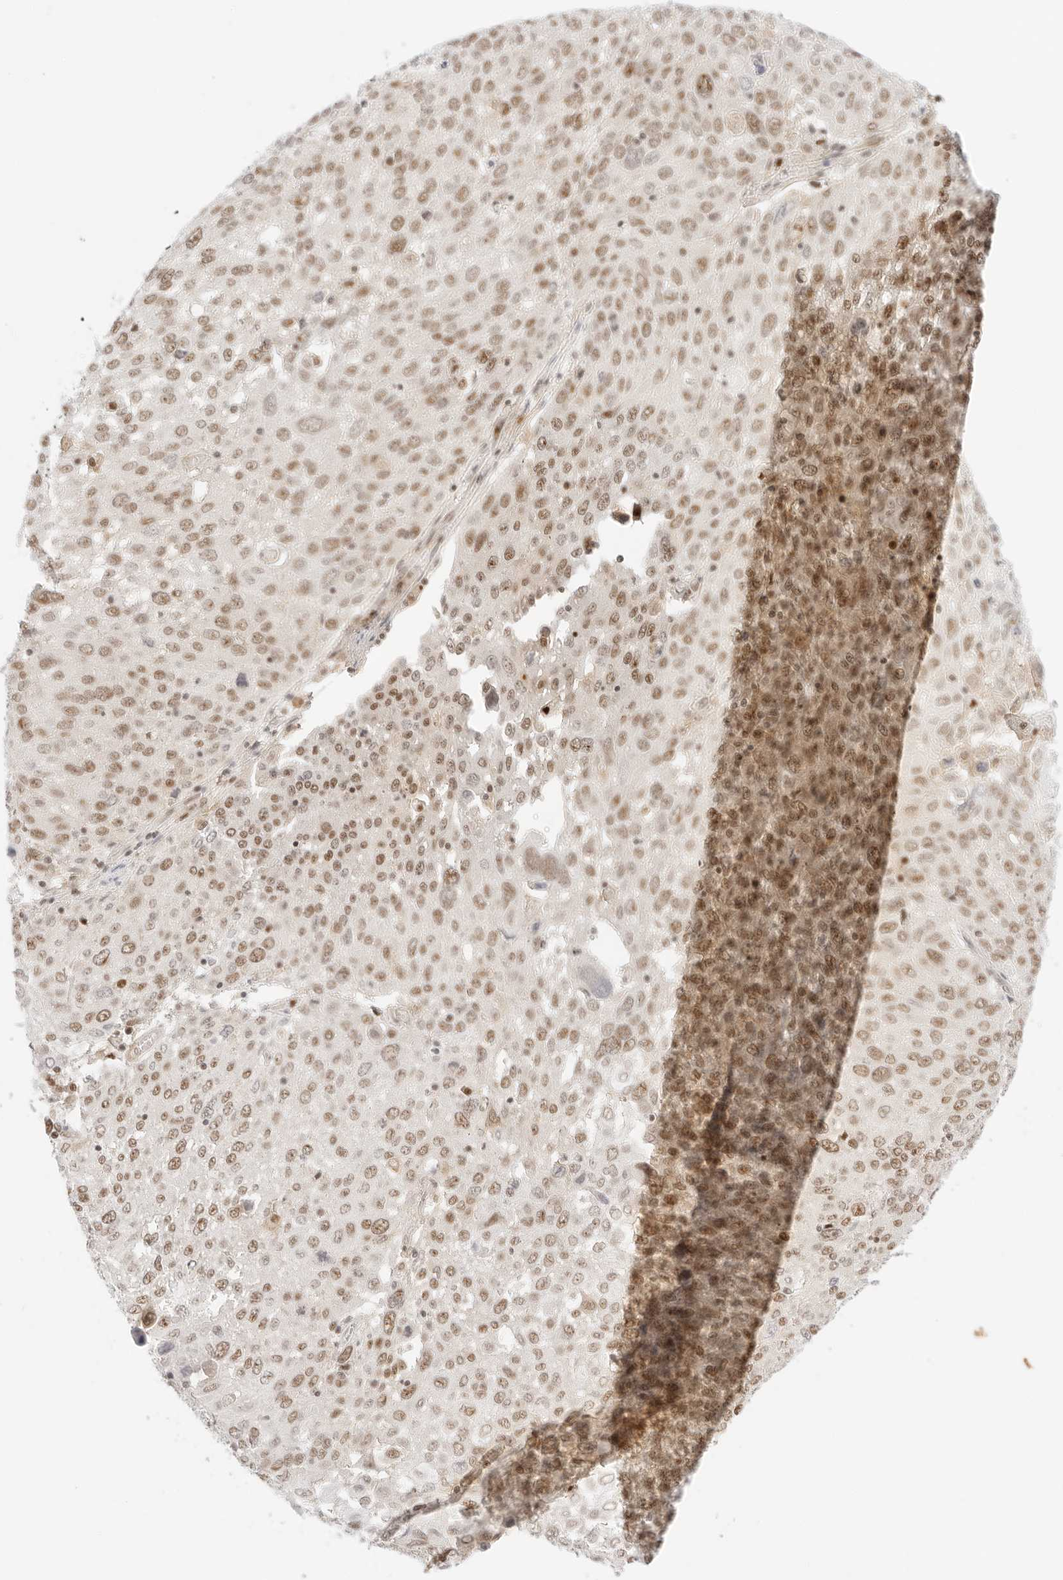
{"staining": {"intensity": "moderate", "quantity": ">75%", "location": "nuclear"}, "tissue": "lung cancer", "cell_type": "Tumor cells", "image_type": "cancer", "snomed": [{"axis": "morphology", "description": "Squamous cell carcinoma, NOS"}, {"axis": "topography", "description": "Lung"}], "caption": "DAB immunohistochemical staining of human lung squamous cell carcinoma demonstrates moderate nuclear protein positivity in approximately >75% of tumor cells.", "gene": "ITGA6", "patient": {"sex": "male", "age": 65}}